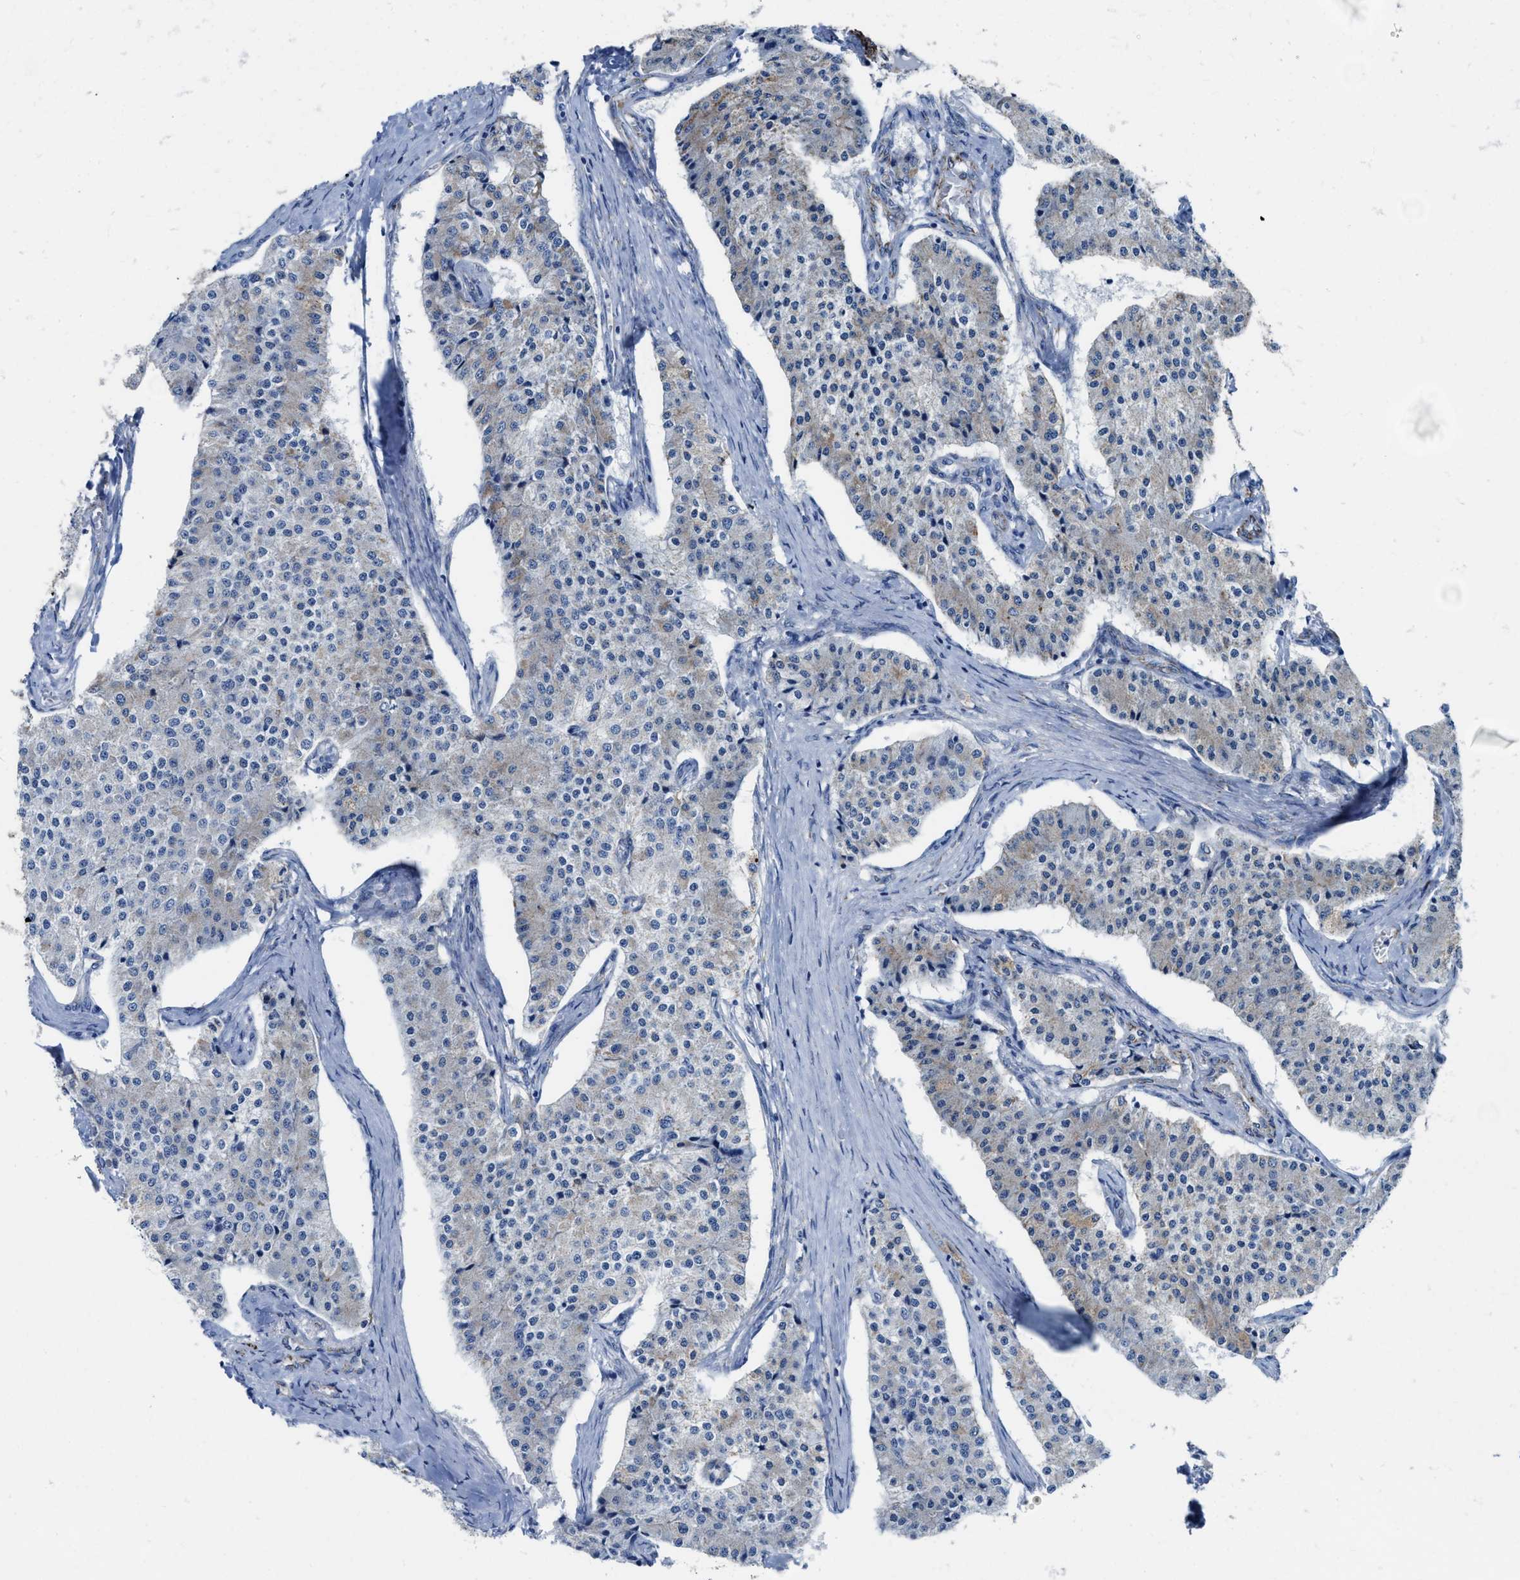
{"staining": {"intensity": "negative", "quantity": "none", "location": "none"}, "tissue": "carcinoid", "cell_type": "Tumor cells", "image_type": "cancer", "snomed": [{"axis": "morphology", "description": "Carcinoid, malignant, NOS"}, {"axis": "topography", "description": "Colon"}], "caption": "DAB immunohistochemical staining of human carcinoid shows no significant staining in tumor cells.", "gene": "ALDH1B1", "patient": {"sex": "female", "age": 52}}